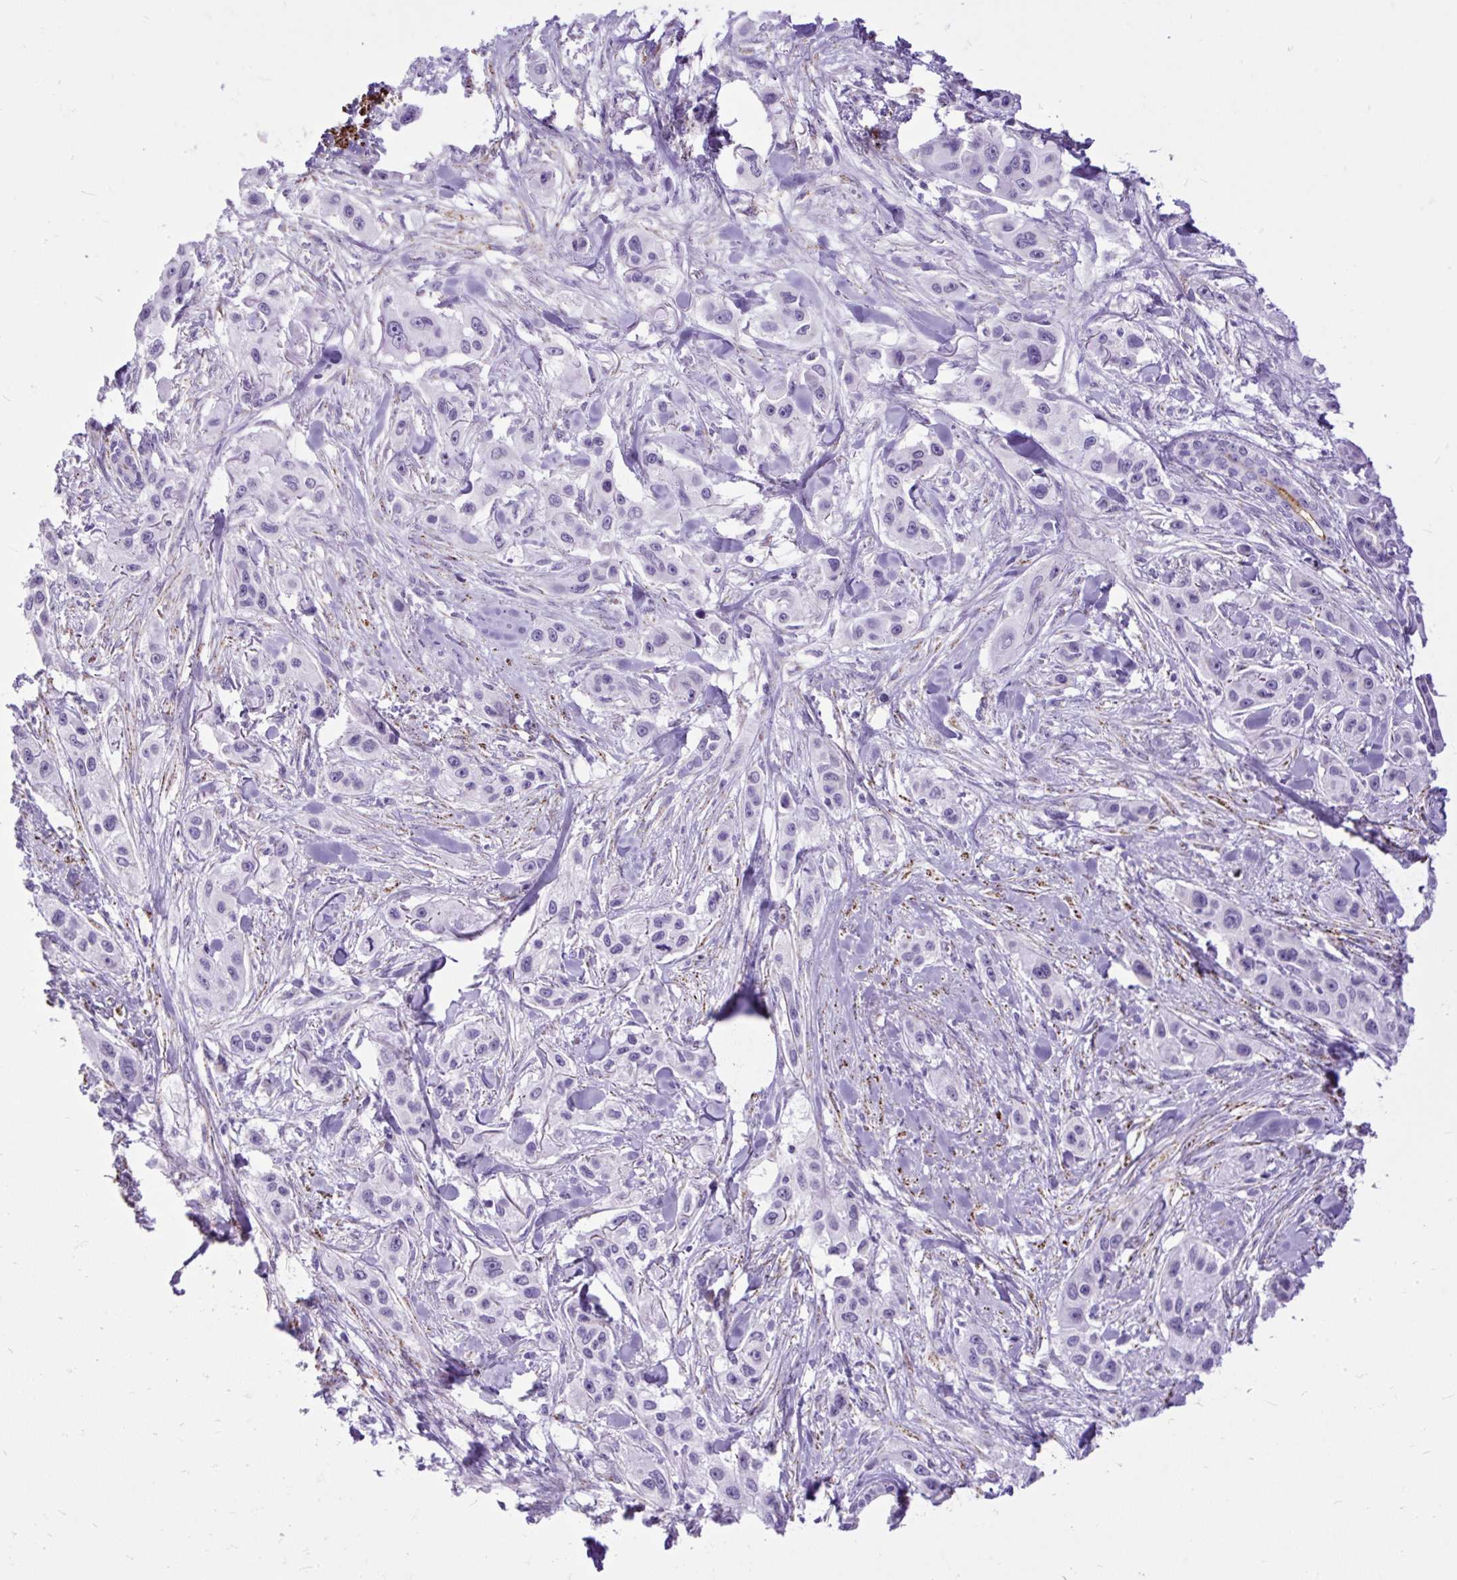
{"staining": {"intensity": "negative", "quantity": "none", "location": "none"}, "tissue": "skin cancer", "cell_type": "Tumor cells", "image_type": "cancer", "snomed": [{"axis": "morphology", "description": "Squamous cell carcinoma, NOS"}, {"axis": "topography", "description": "Skin"}], "caption": "Tumor cells are negative for brown protein staining in skin cancer (squamous cell carcinoma). (DAB immunohistochemistry with hematoxylin counter stain).", "gene": "ZNF256", "patient": {"sex": "male", "age": 63}}